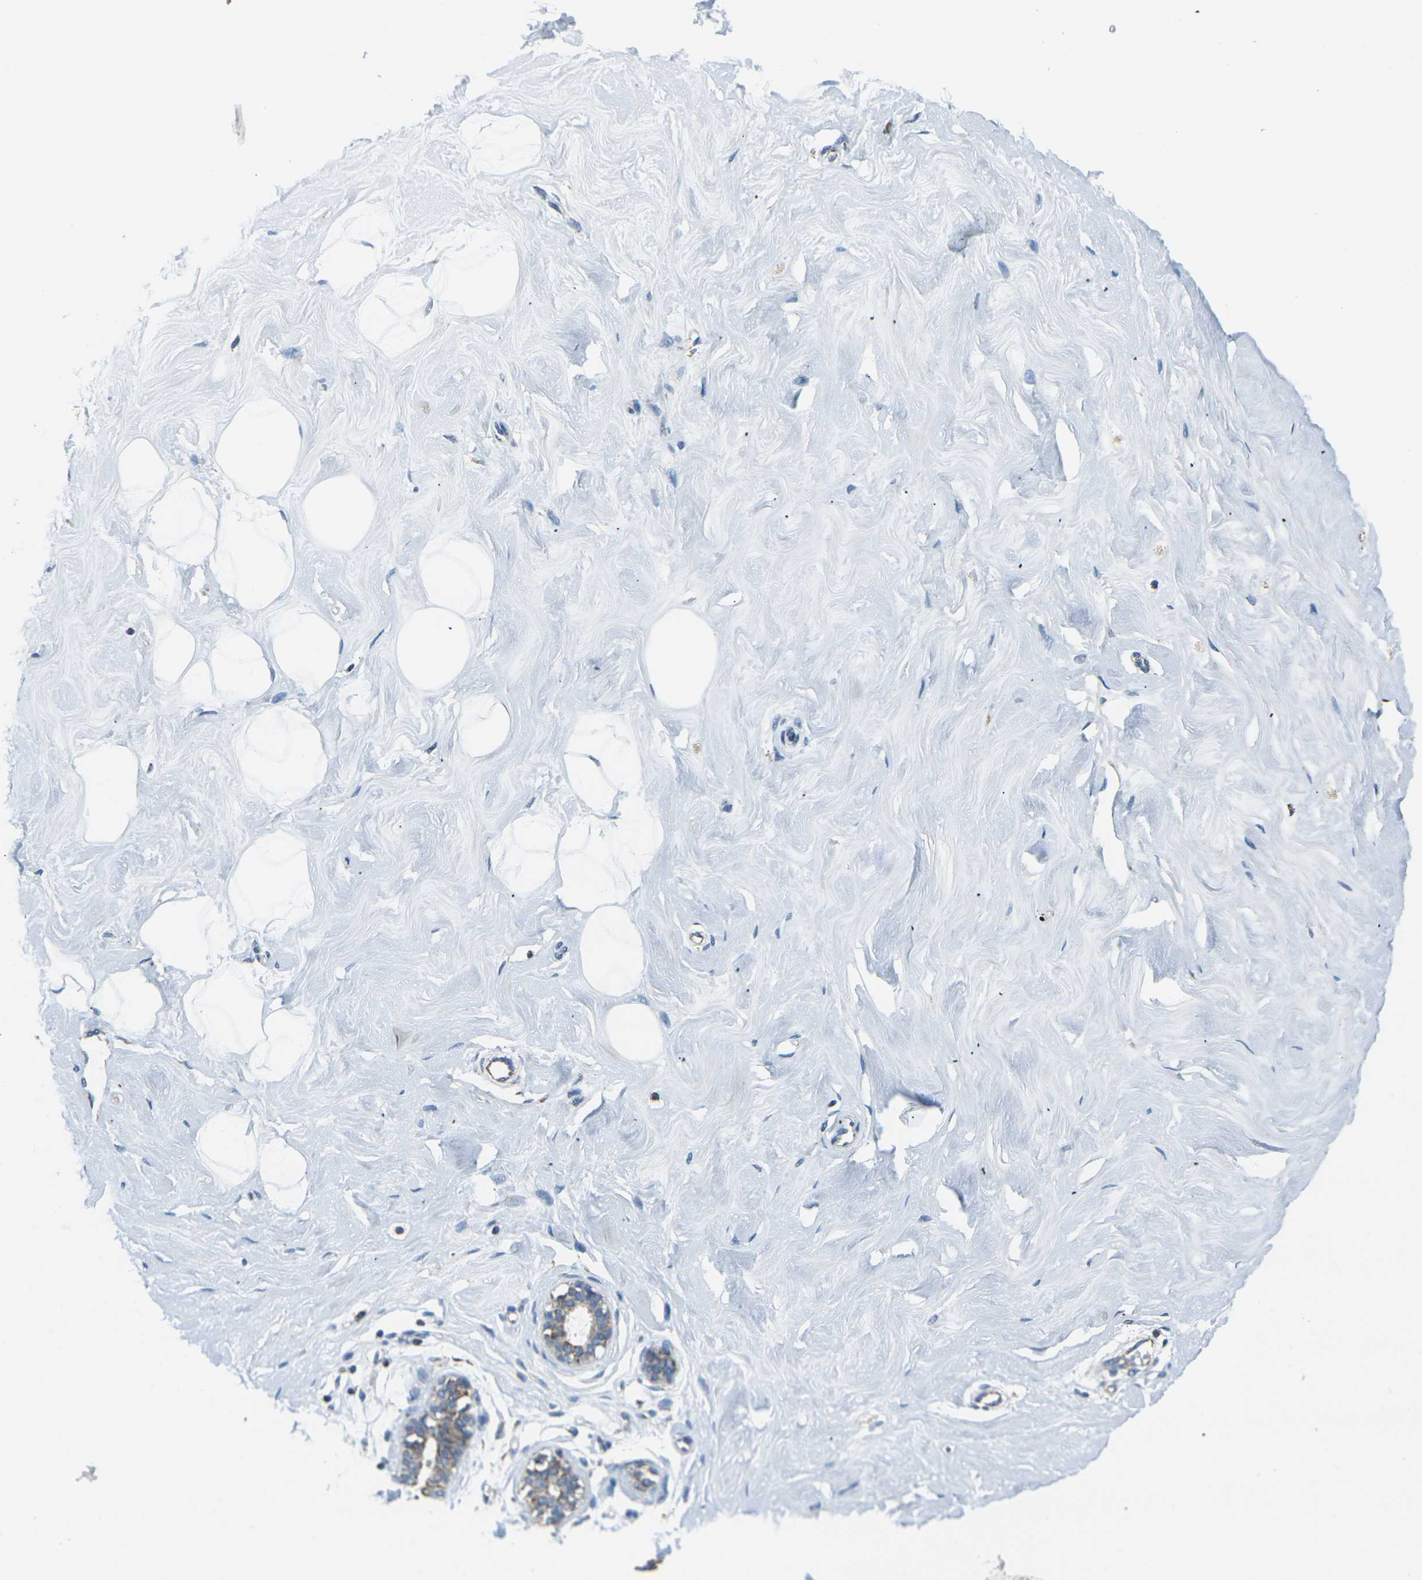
{"staining": {"intensity": "moderate", "quantity": "<25%", "location": "cytoplasmic/membranous"}, "tissue": "breast", "cell_type": "Adipocytes", "image_type": "normal", "snomed": [{"axis": "morphology", "description": "Normal tissue, NOS"}, {"axis": "topography", "description": "Breast"}], "caption": "Brown immunohistochemical staining in benign breast reveals moderate cytoplasmic/membranous expression in about <25% of adipocytes.", "gene": "IRF3", "patient": {"sex": "female", "age": 23}}